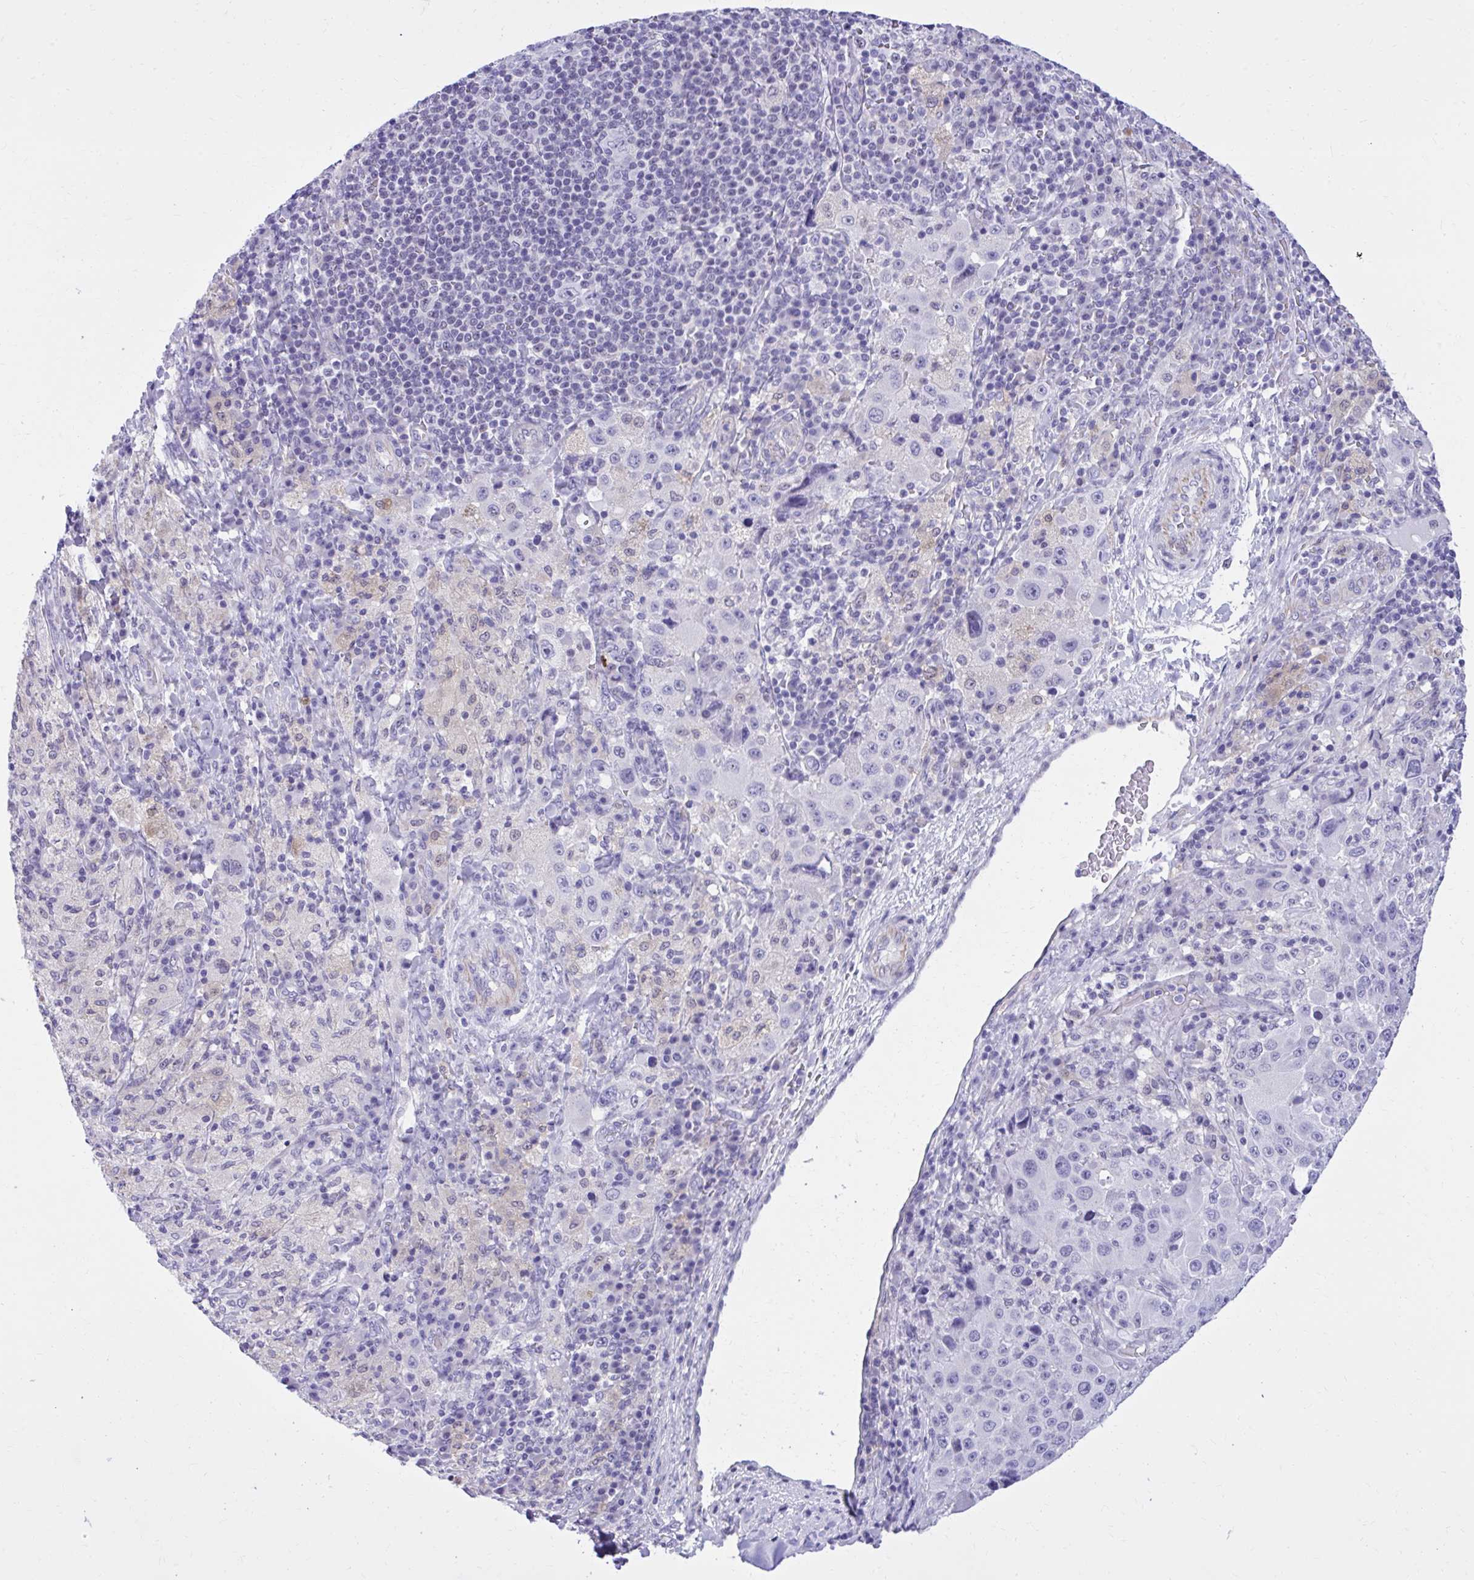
{"staining": {"intensity": "negative", "quantity": "none", "location": "none"}, "tissue": "melanoma", "cell_type": "Tumor cells", "image_type": "cancer", "snomed": [{"axis": "morphology", "description": "Malignant melanoma, Metastatic site"}, {"axis": "topography", "description": "Lymph node"}], "caption": "IHC image of melanoma stained for a protein (brown), which demonstrates no staining in tumor cells. Nuclei are stained in blue.", "gene": "RASL11B", "patient": {"sex": "male", "age": 62}}